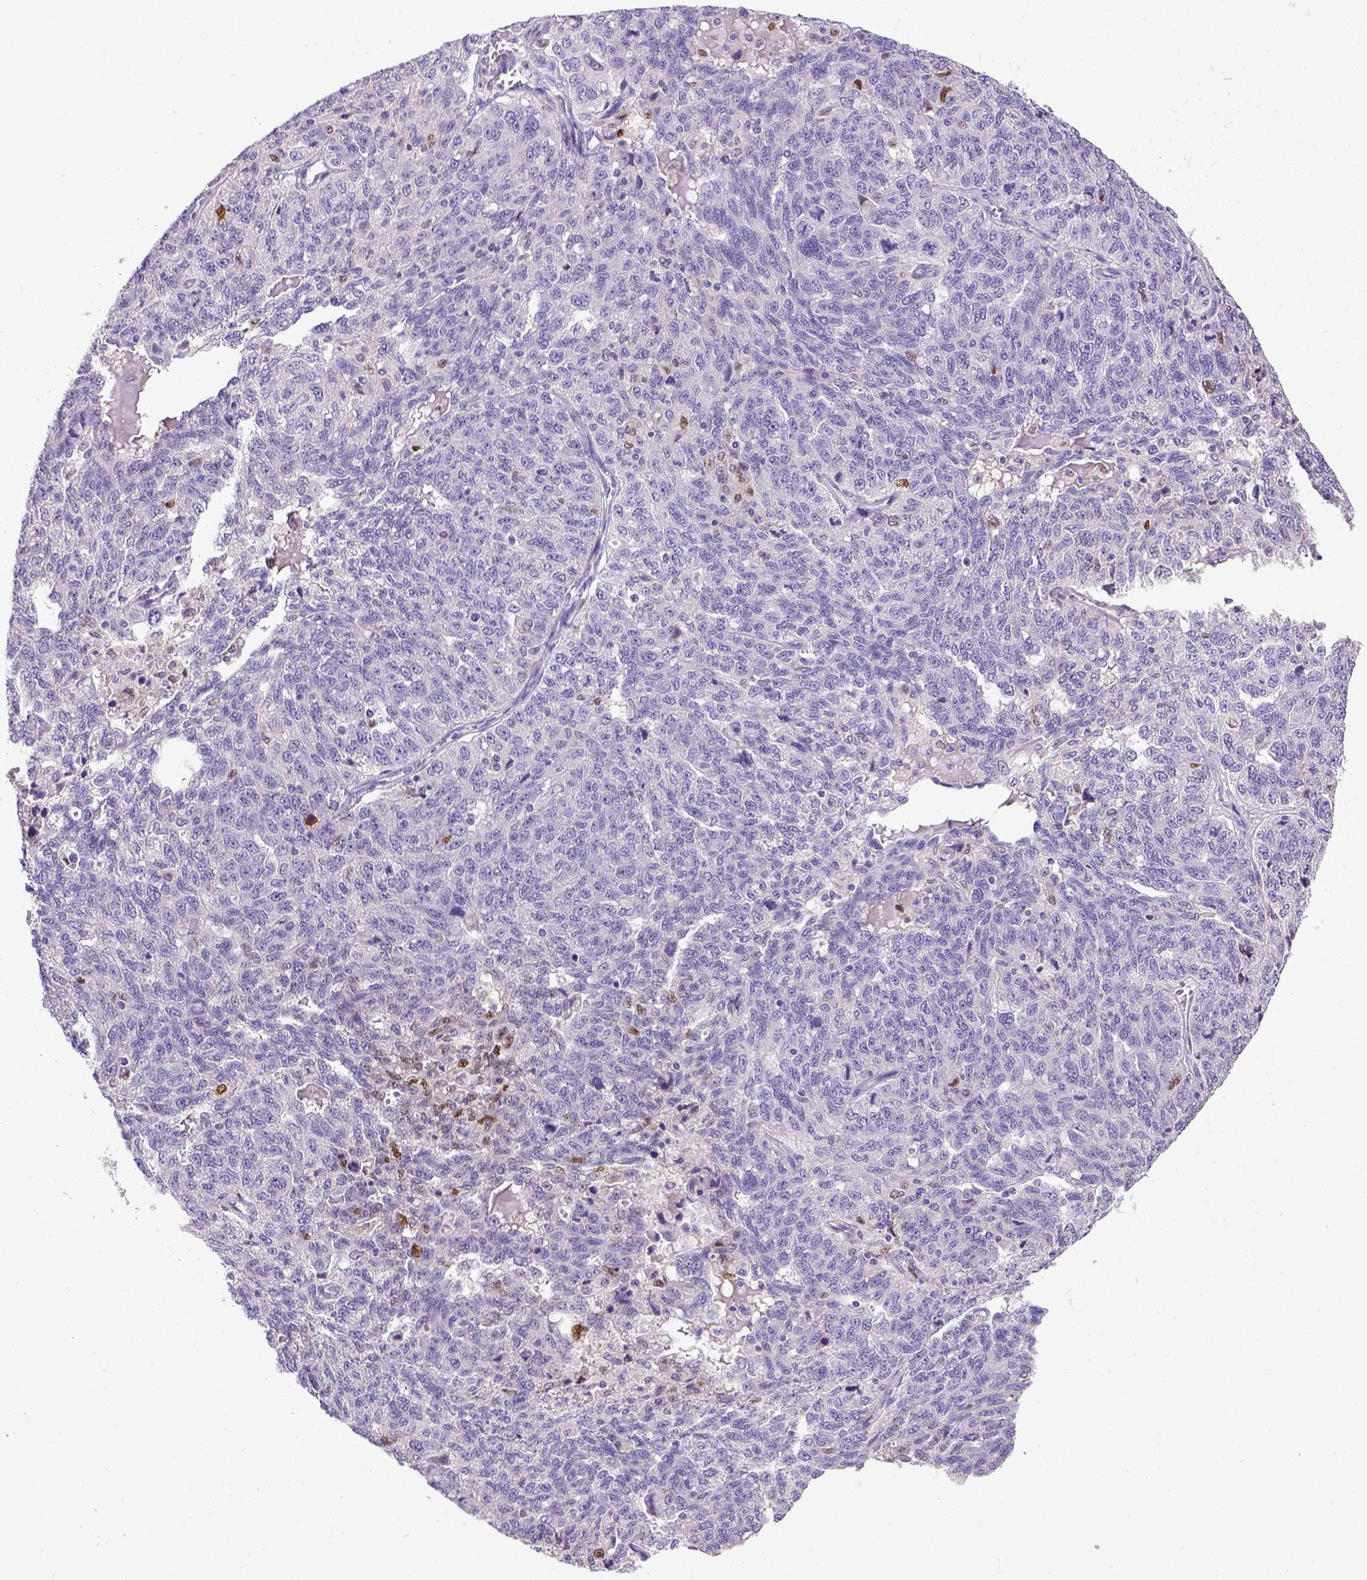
{"staining": {"intensity": "negative", "quantity": "none", "location": "none"}, "tissue": "ovarian cancer", "cell_type": "Tumor cells", "image_type": "cancer", "snomed": [{"axis": "morphology", "description": "Cystadenocarcinoma, serous, NOS"}, {"axis": "topography", "description": "Ovary"}], "caption": "High power microscopy histopathology image of an immunohistochemistry (IHC) histopathology image of ovarian cancer (serous cystadenocarcinoma), revealing no significant positivity in tumor cells. The staining is performed using DAB brown chromogen with nuclei counter-stained in using hematoxylin.", "gene": "CDKN1A", "patient": {"sex": "female", "age": 71}}